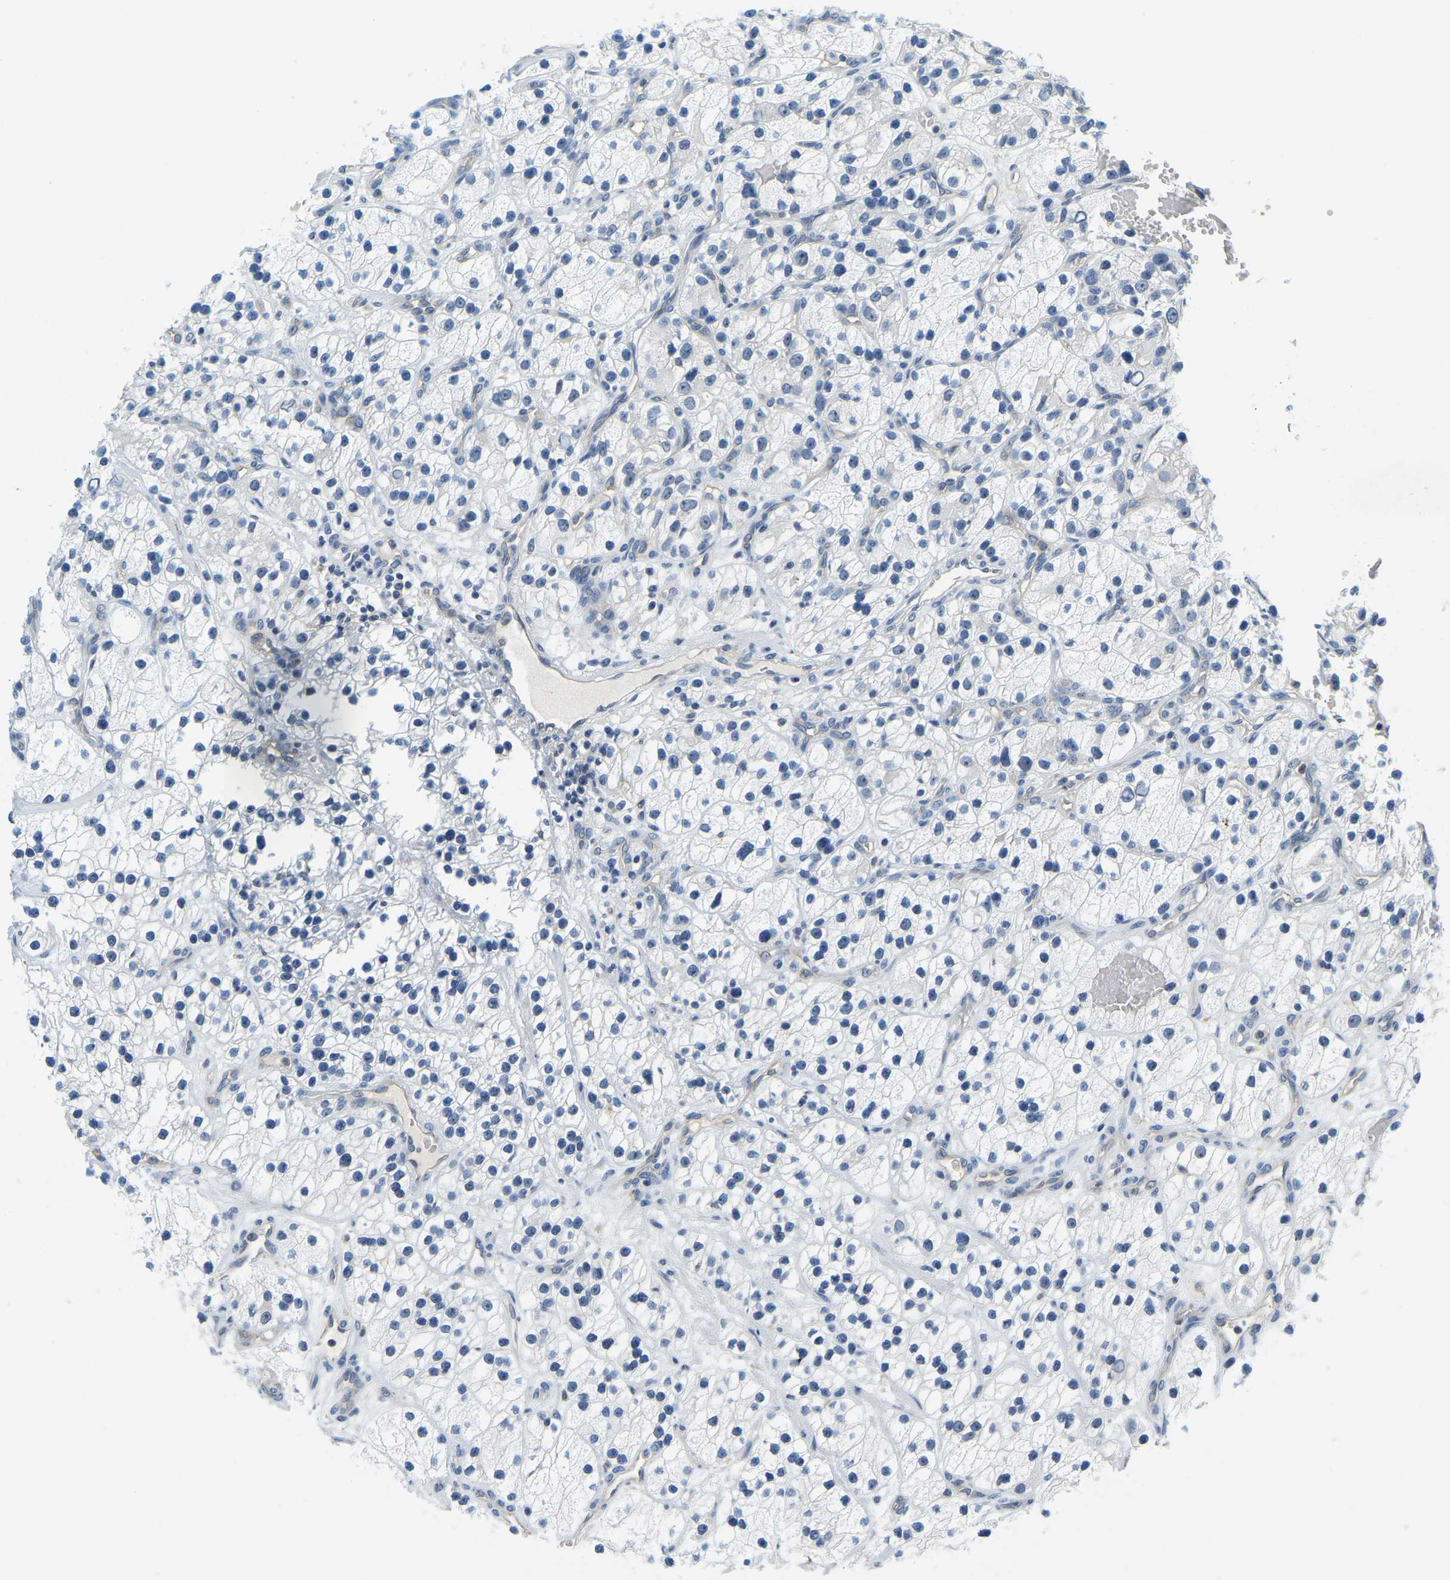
{"staining": {"intensity": "negative", "quantity": "none", "location": "none"}, "tissue": "renal cancer", "cell_type": "Tumor cells", "image_type": "cancer", "snomed": [{"axis": "morphology", "description": "Adenocarcinoma, NOS"}, {"axis": "topography", "description": "Kidney"}], "caption": "IHC image of renal adenocarcinoma stained for a protein (brown), which shows no positivity in tumor cells. Nuclei are stained in blue.", "gene": "RRP1", "patient": {"sex": "female", "age": 57}}